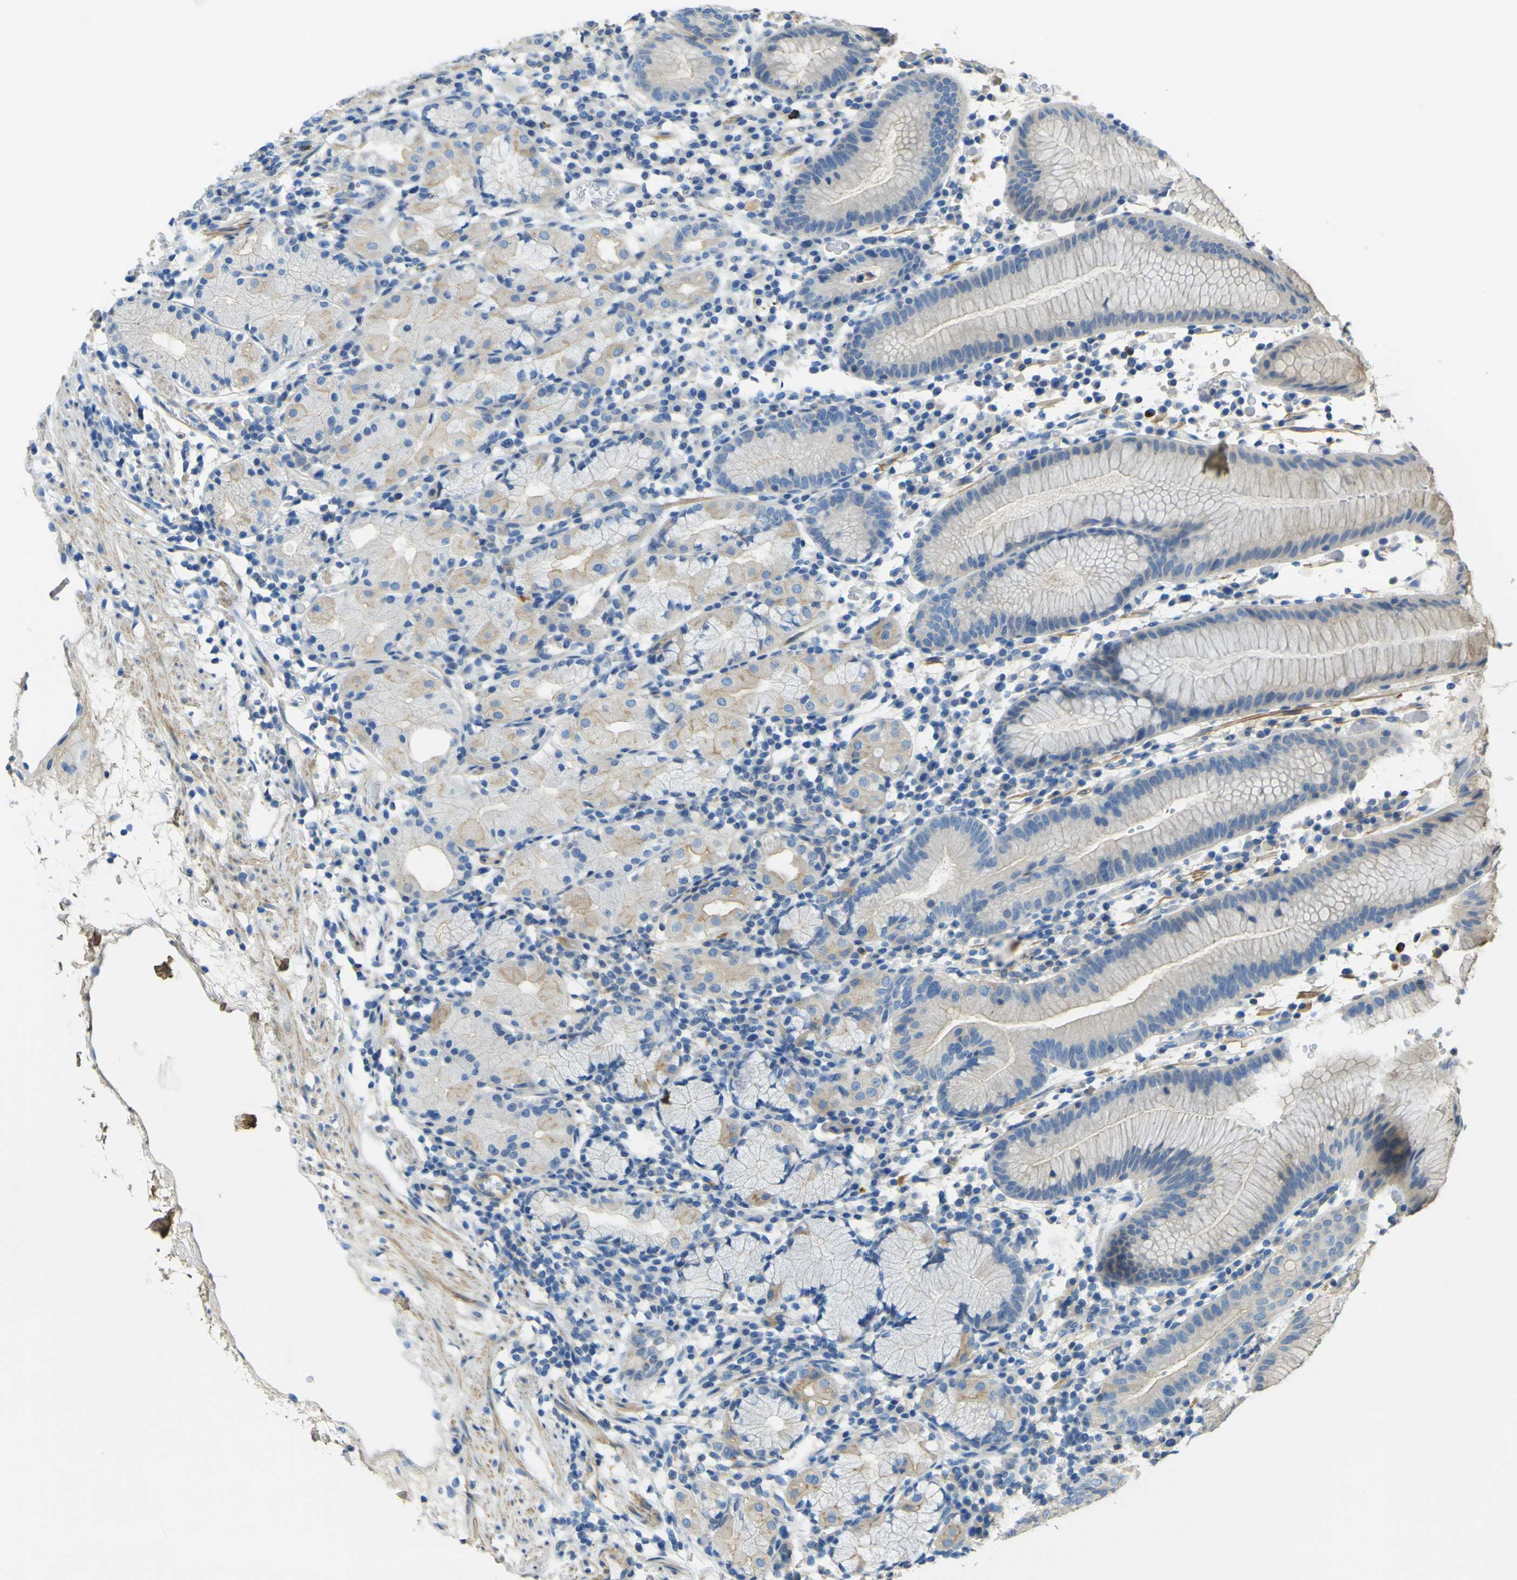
{"staining": {"intensity": "moderate", "quantity": "<25%", "location": "cytoplasmic/membranous"}, "tissue": "stomach", "cell_type": "Glandular cells", "image_type": "normal", "snomed": [{"axis": "morphology", "description": "Normal tissue, NOS"}, {"axis": "topography", "description": "Stomach"}, {"axis": "topography", "description": "Stomach, lower"}], "caption": "IHC (DAB) staining of benign stomach exhibits moderate cytoplasmic/membranous protein staining in approximately <25% of glandular cells. (Stains: DAB in brown, nuclei in blue, Microscopy: brightfield microscopy at high magnification).", "gene": "OGN", "patient": {"sex": "female", "age": 75}}